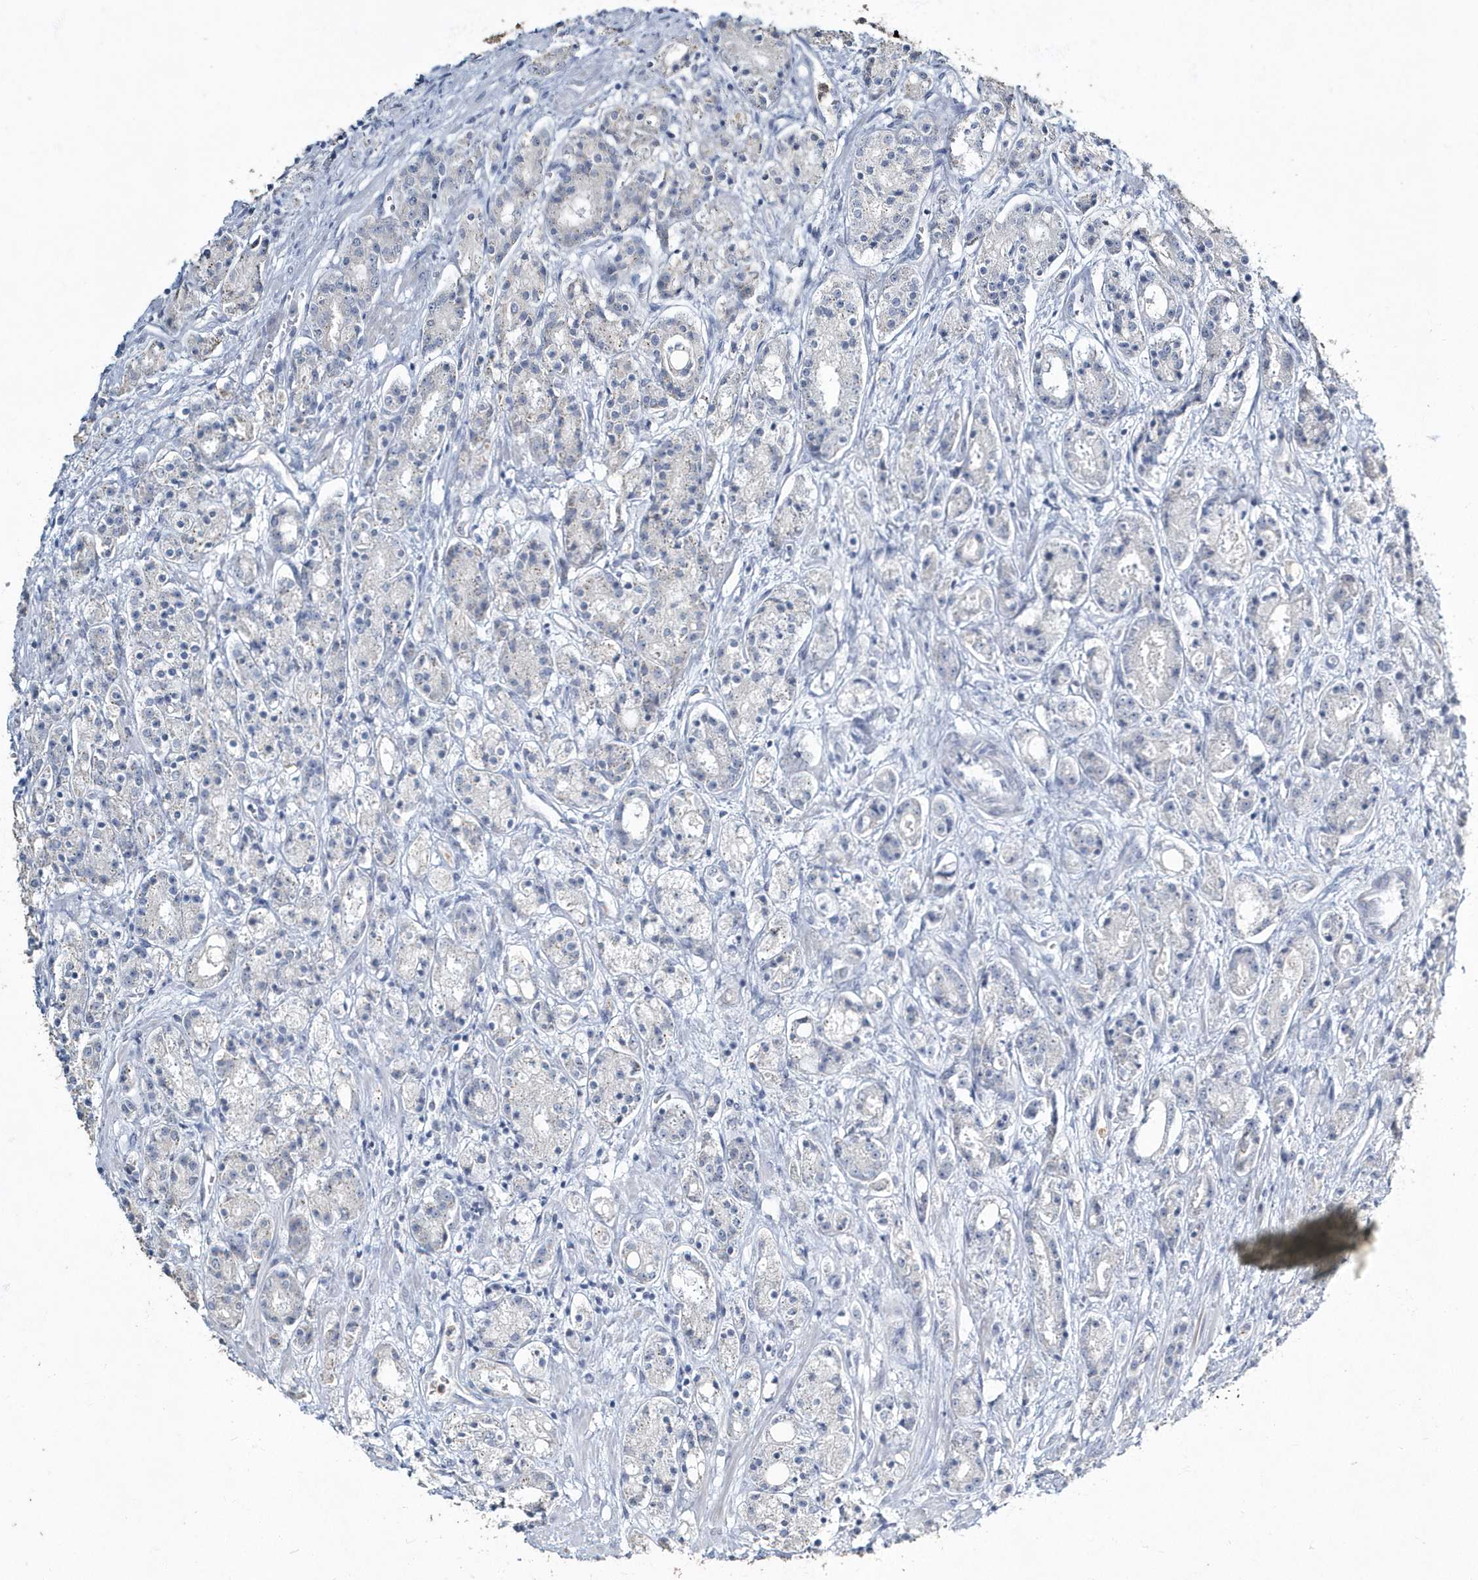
{"staining": {"intensity": "negative", "quantity": "none", "location": "none"}, "tissue": "prostate cancer", "cell_type": "Tumor cells", "image_type": "cancer", "snomed": [{"axis": "morphology", "description": "Adenocarcinoma, High grade"}, {"axis": "topography", "description": "Prostate"}], "caption": "Protein analysis of adenocarcinoma (high-grade) (prostate) exhibits no significant staining in tumor cells.", "gene": "MYOT", "patient": {"sex": "male", "age": 60}}